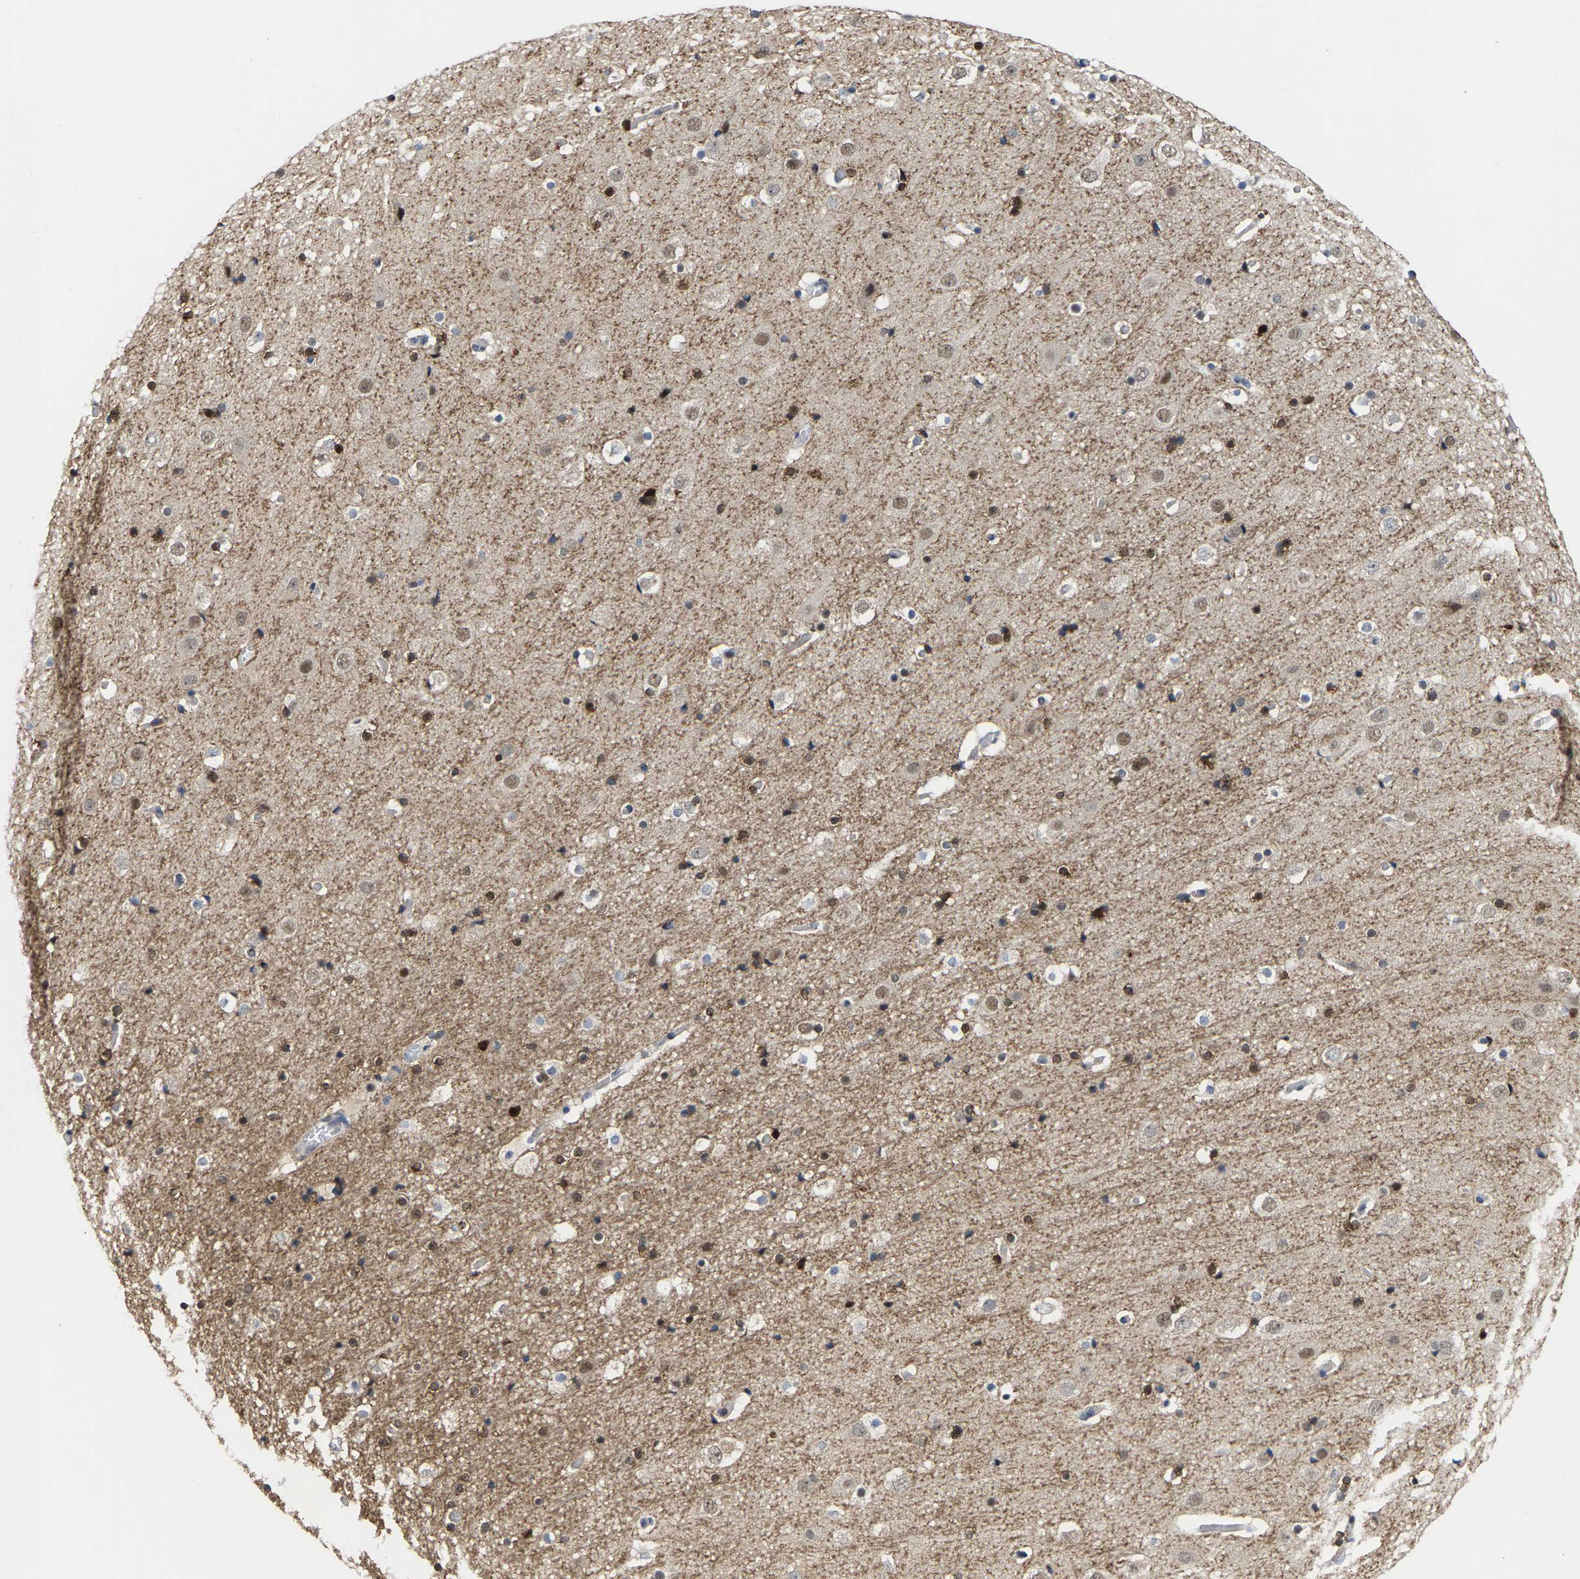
{"staining": {"intensity": "negative", "quantity": "none", "location": "none"}, "tissue": "cerebral cortex", "cell_type": "Endothelial cells", "image_type": "normal", "snomed": [{"axis": "morphology", "description": "Normal tissue, NOS"}, {"axis": "topography", "description": "Cerebral cortex"}], "caption": "The photomicrograph shows no staining of endothelial cells in normal cerebral cortex.", "gene": "FGD3", "patient": {"sex": "male", "age": 57}}